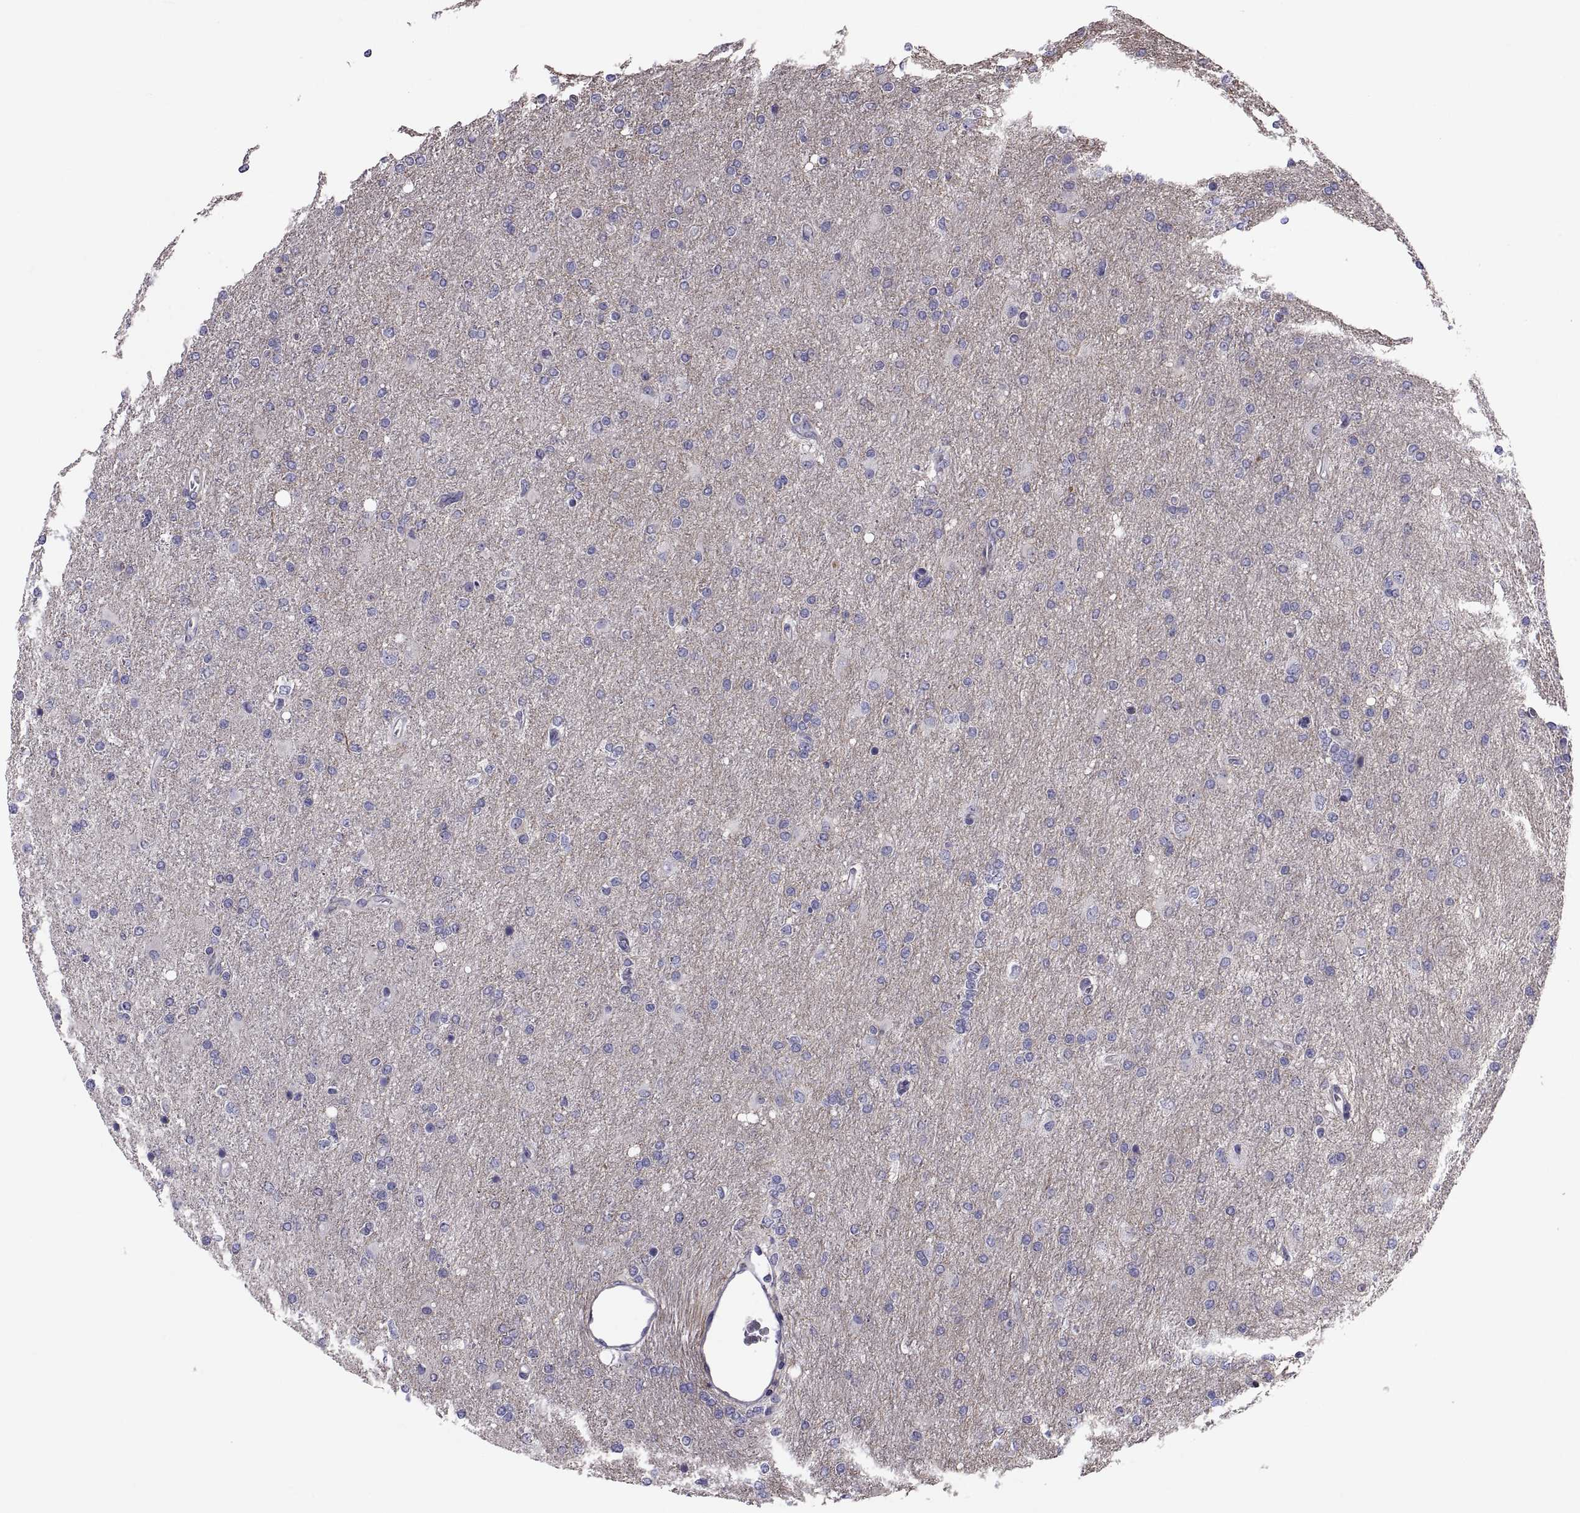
{"staining": {"intensity": "negative", "quantity": "none", "location": "none"}, "tissue": "glioma", "cell_type": "Tumor cells", "image_type": "cancer", "snomed": [{"axis": "morphology", "description": "Glioma, malignant, High grade"}, {"axis": "topography", "description": "Cerebral cortex"}], "caption": "IHC histopathology image of neoplastic tissue: glioma stained with DAB reveals no significant protein staining in tumor cells.", "gene": "ANO1", "patient": {"sex": "male", "age": 70}}